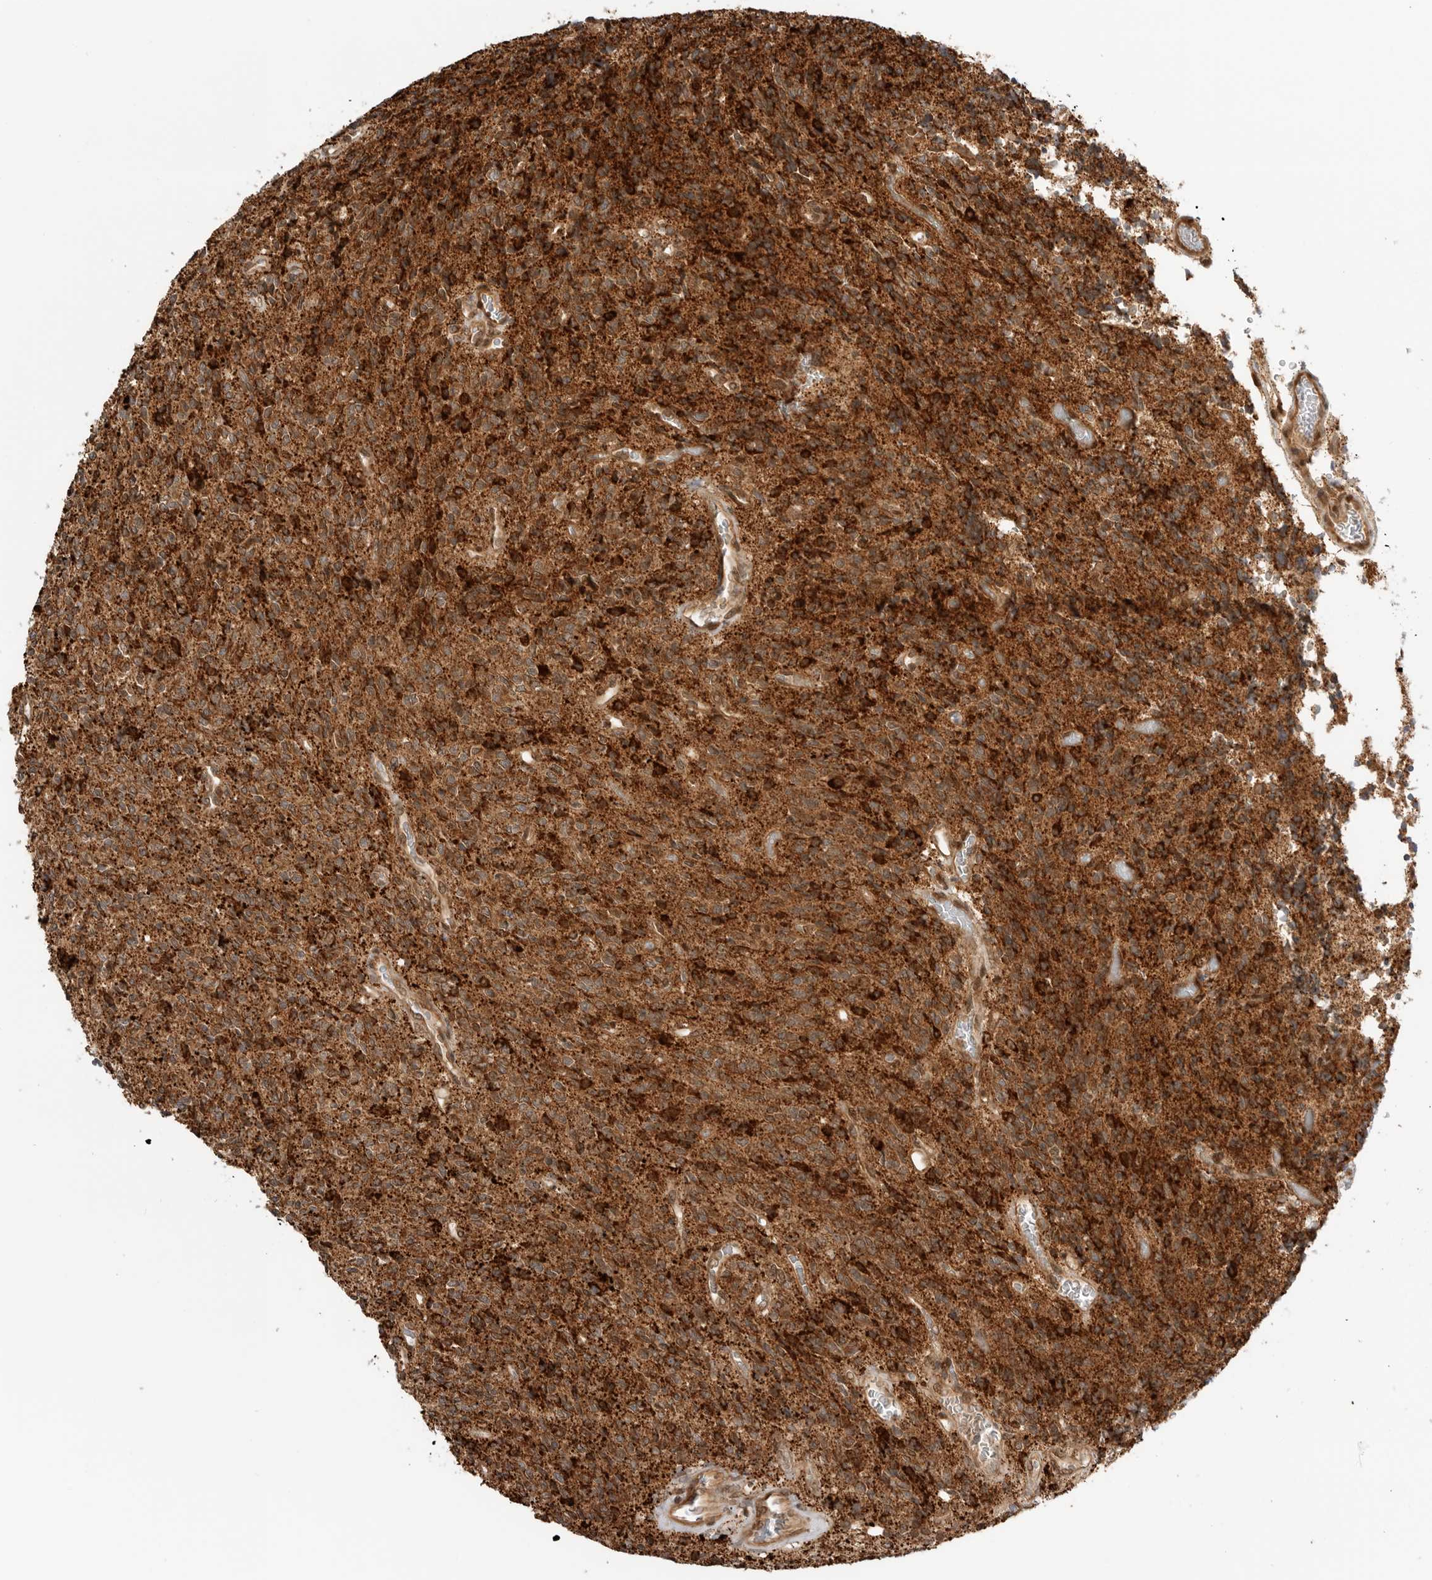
{"staining": {"intensity": "strong", "quantity": ">75%", "location": "cytoplasmic/membranous"}, "tissue": "glioma", "cell_type": "Tumor cells", "image_type": "cancer", "snomed": [{"axis": "morphology", "description": "Glioma, malignant, High grade"}, {"axis": "topography", "description": "Brain"}], "caption": "Glioma stained with DAB IHC demonstrates high levels of strong cytoplasmic/membranous expression in approximately >75% of tumor cells. Nuclei are stained in blue.", "gene": "DCAF8", "patient": {"sex": "male", "age": 34}}